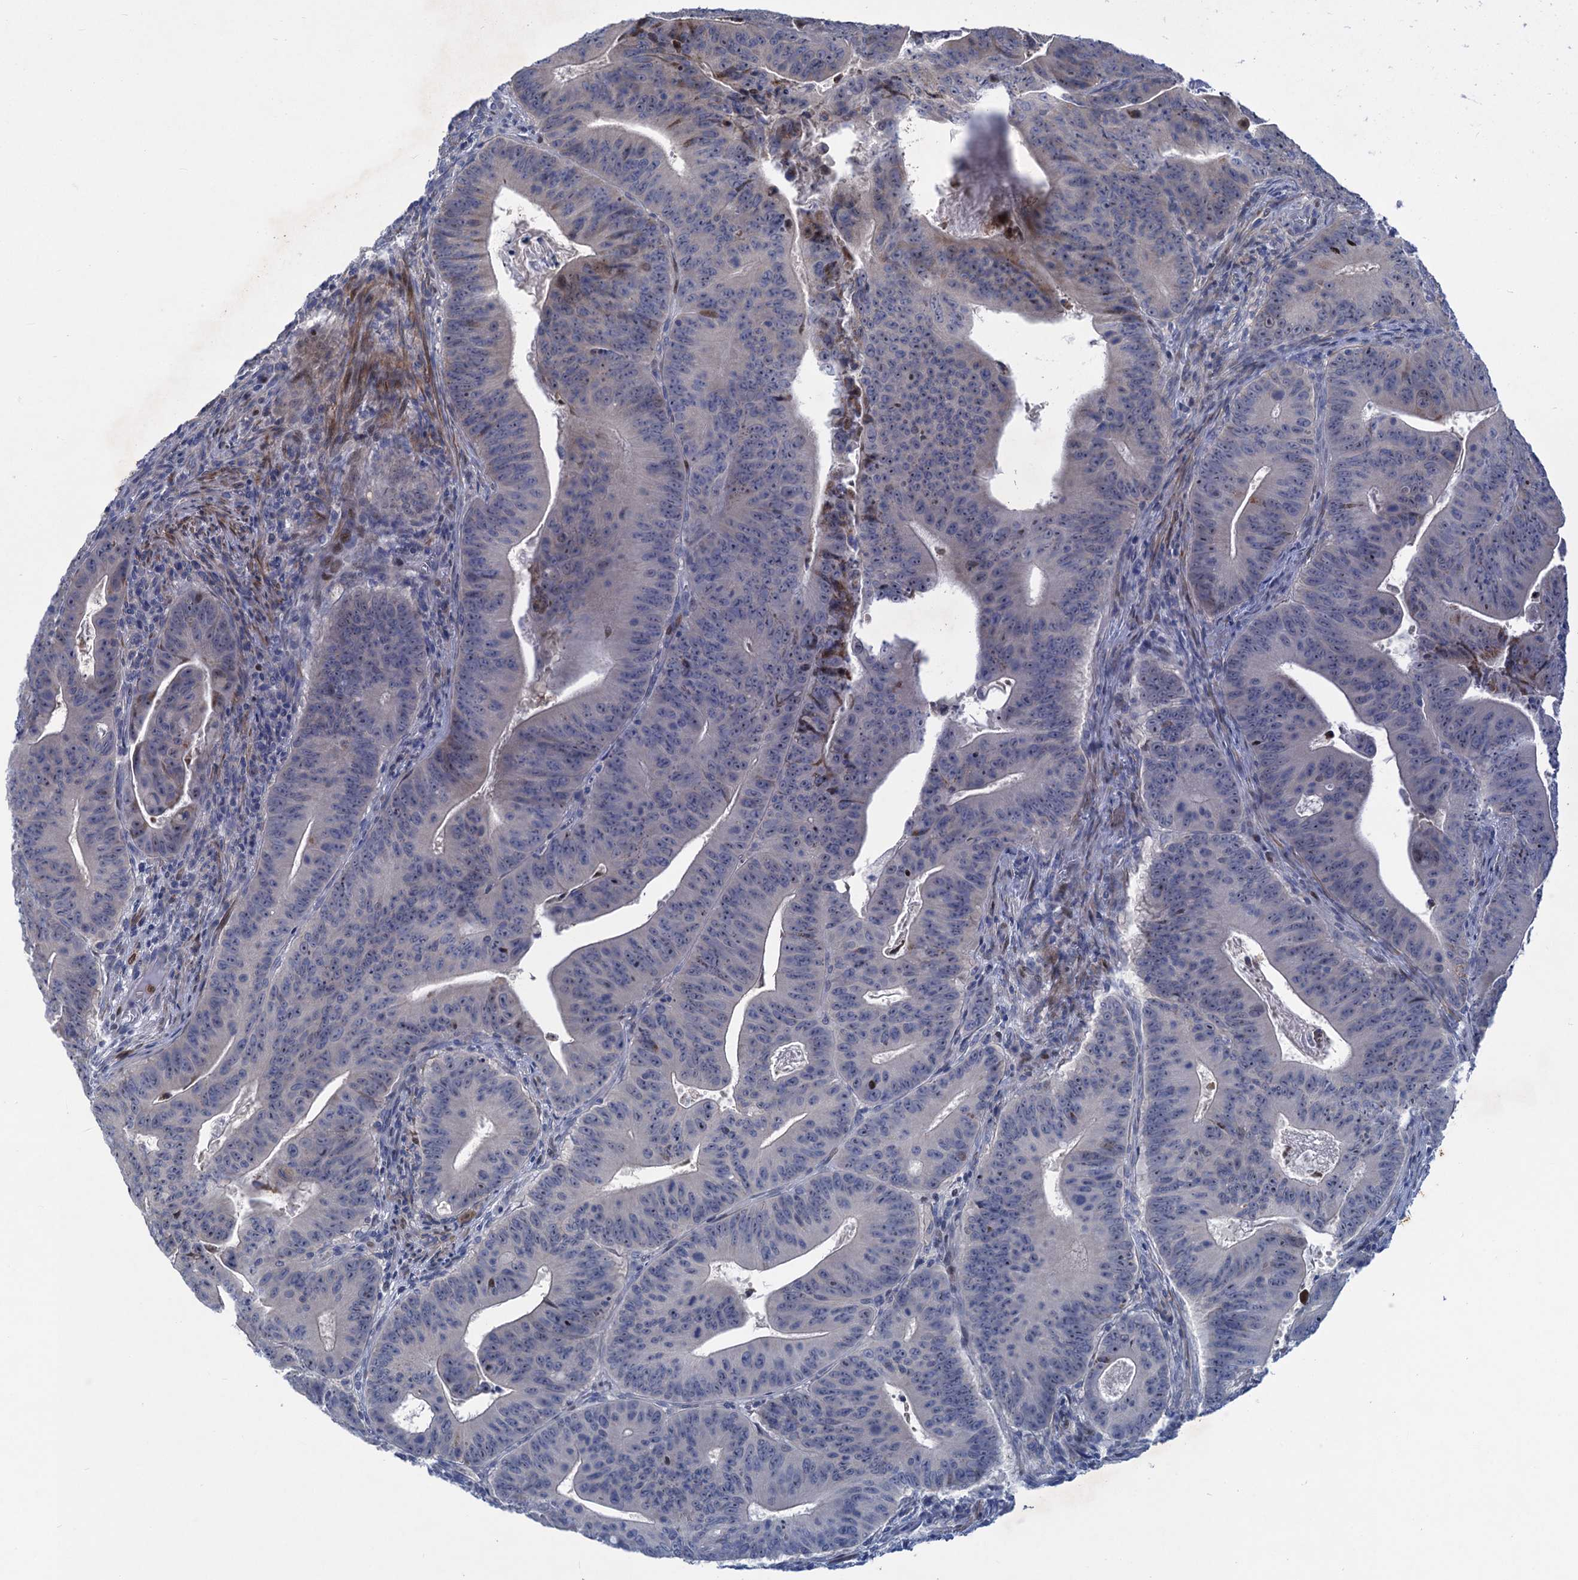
{"staining": {"intensity": "weak", "quantity": "<25%", "location": "nuclear"}, "tissue": "colorectal cancer", "cell_type": "Tumor cells", "image_type": "cancer", "snomed": [{"axis": "morphology", "description": "Adenocarcinoma, NOS"}, {"axis": "topography", "description": "Rectum"}], "caption": "This histopathology image is of colorectal adenocarcinoma stained with IHC to label a protein in brown with the nuclei are counter-stained blue. There is no expression in tumor cells.", "gene": "ESYT3", "patient": {"sex": "female", "age": 75}}